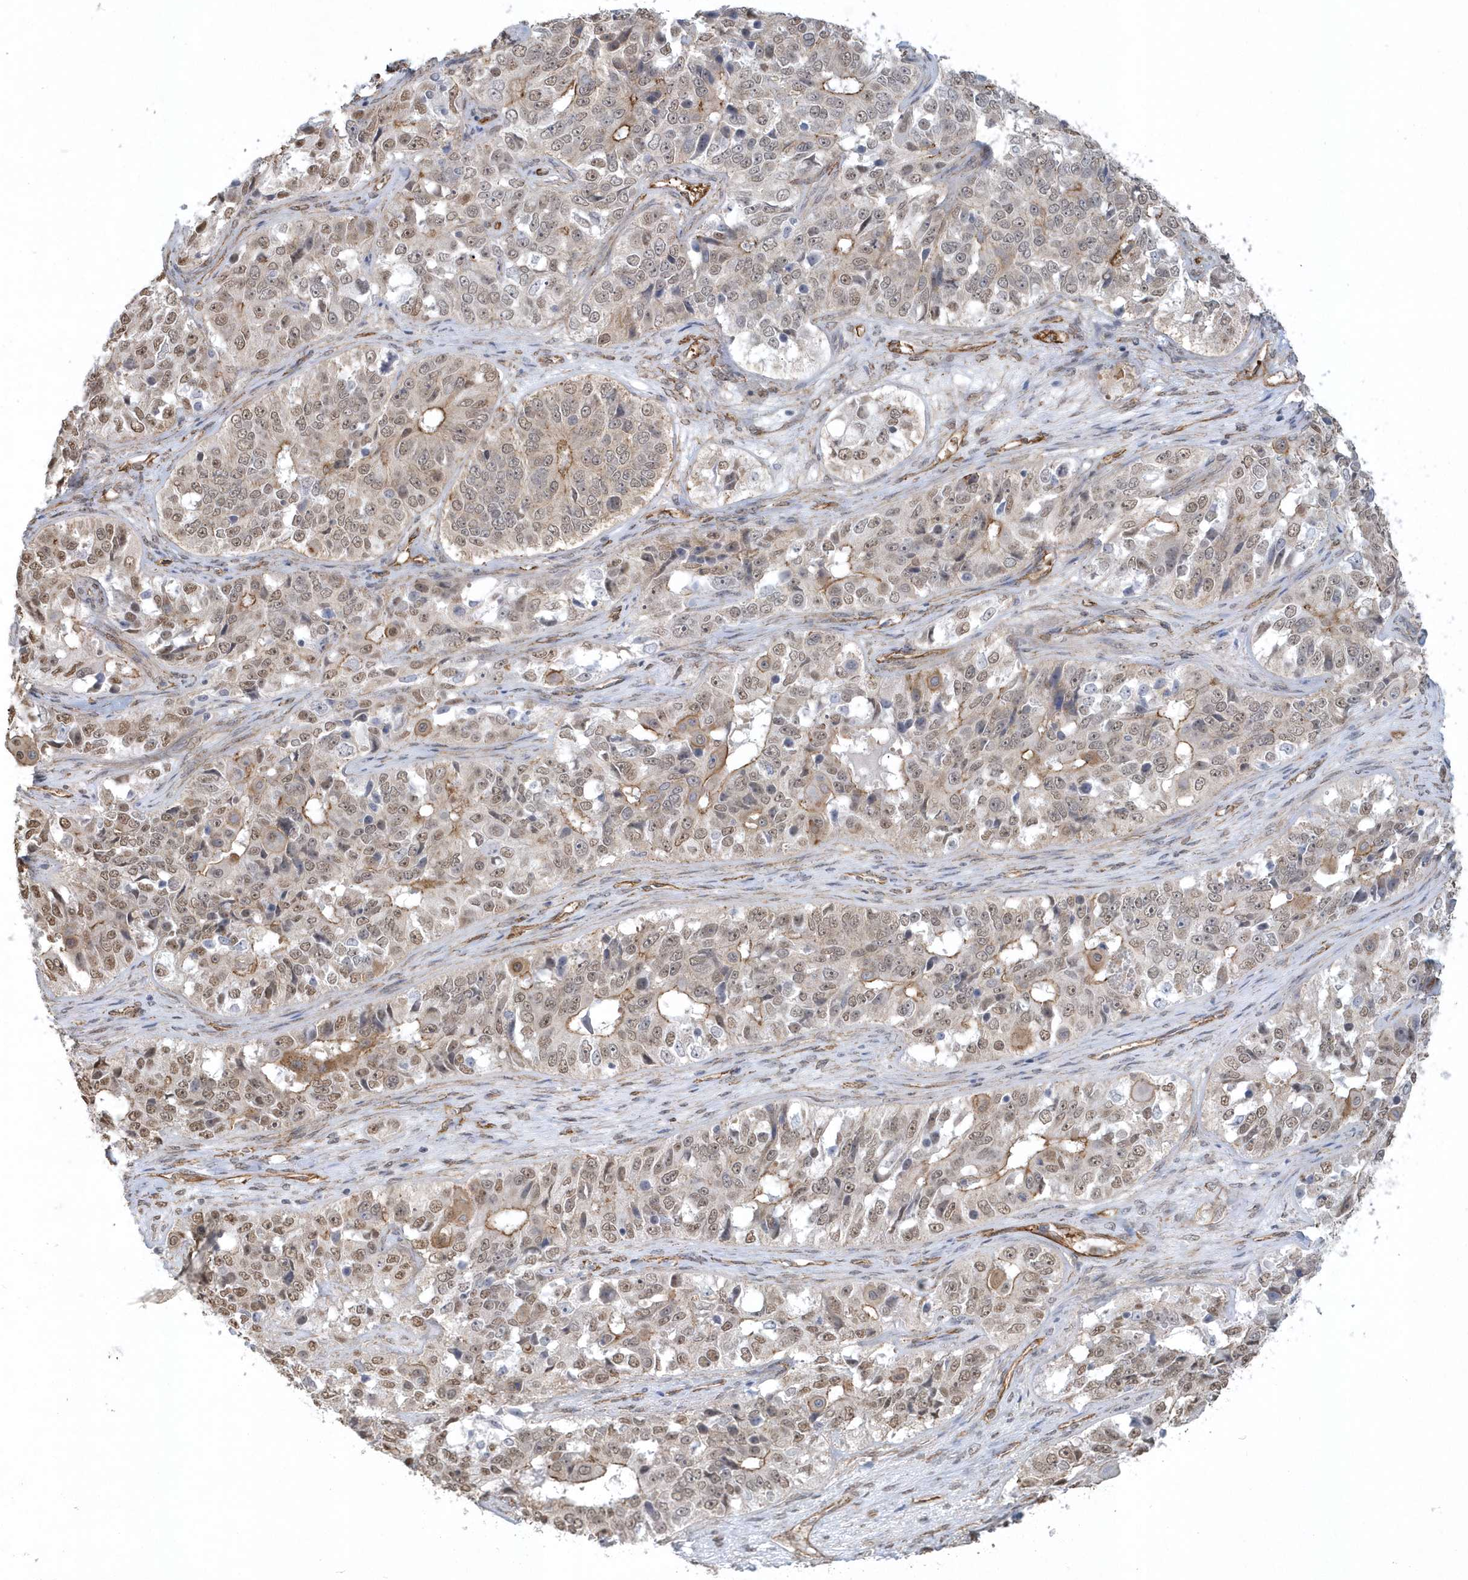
{"staining": {"intensity": "moderate", "quantity": "25%-75%", "location": "cytoplasmic/membranous,nuclear"}, "tissue": "ovarian cancer", "cell_type": "Tumor cells", "image_type": "cancer", "snomed": [{"axis": "morphology", "description": "Carcinoma, endometroid"}, {"axis": "topography", "description": "Ovary"}], "caption": "High-magnification brightfield microscopy of ovarian endometroid carcinoma stained with DAB (3,3'-diaminobenzidine) (brown) and counterstained with hematoxylin (blue). tumor cells exhibit moderate cytoplasmic/membranous and nuclear expression is appreciated in about25%-75% of cells.", "gene": "RAI14", "patient": {"sex": "female", "age": 51}}